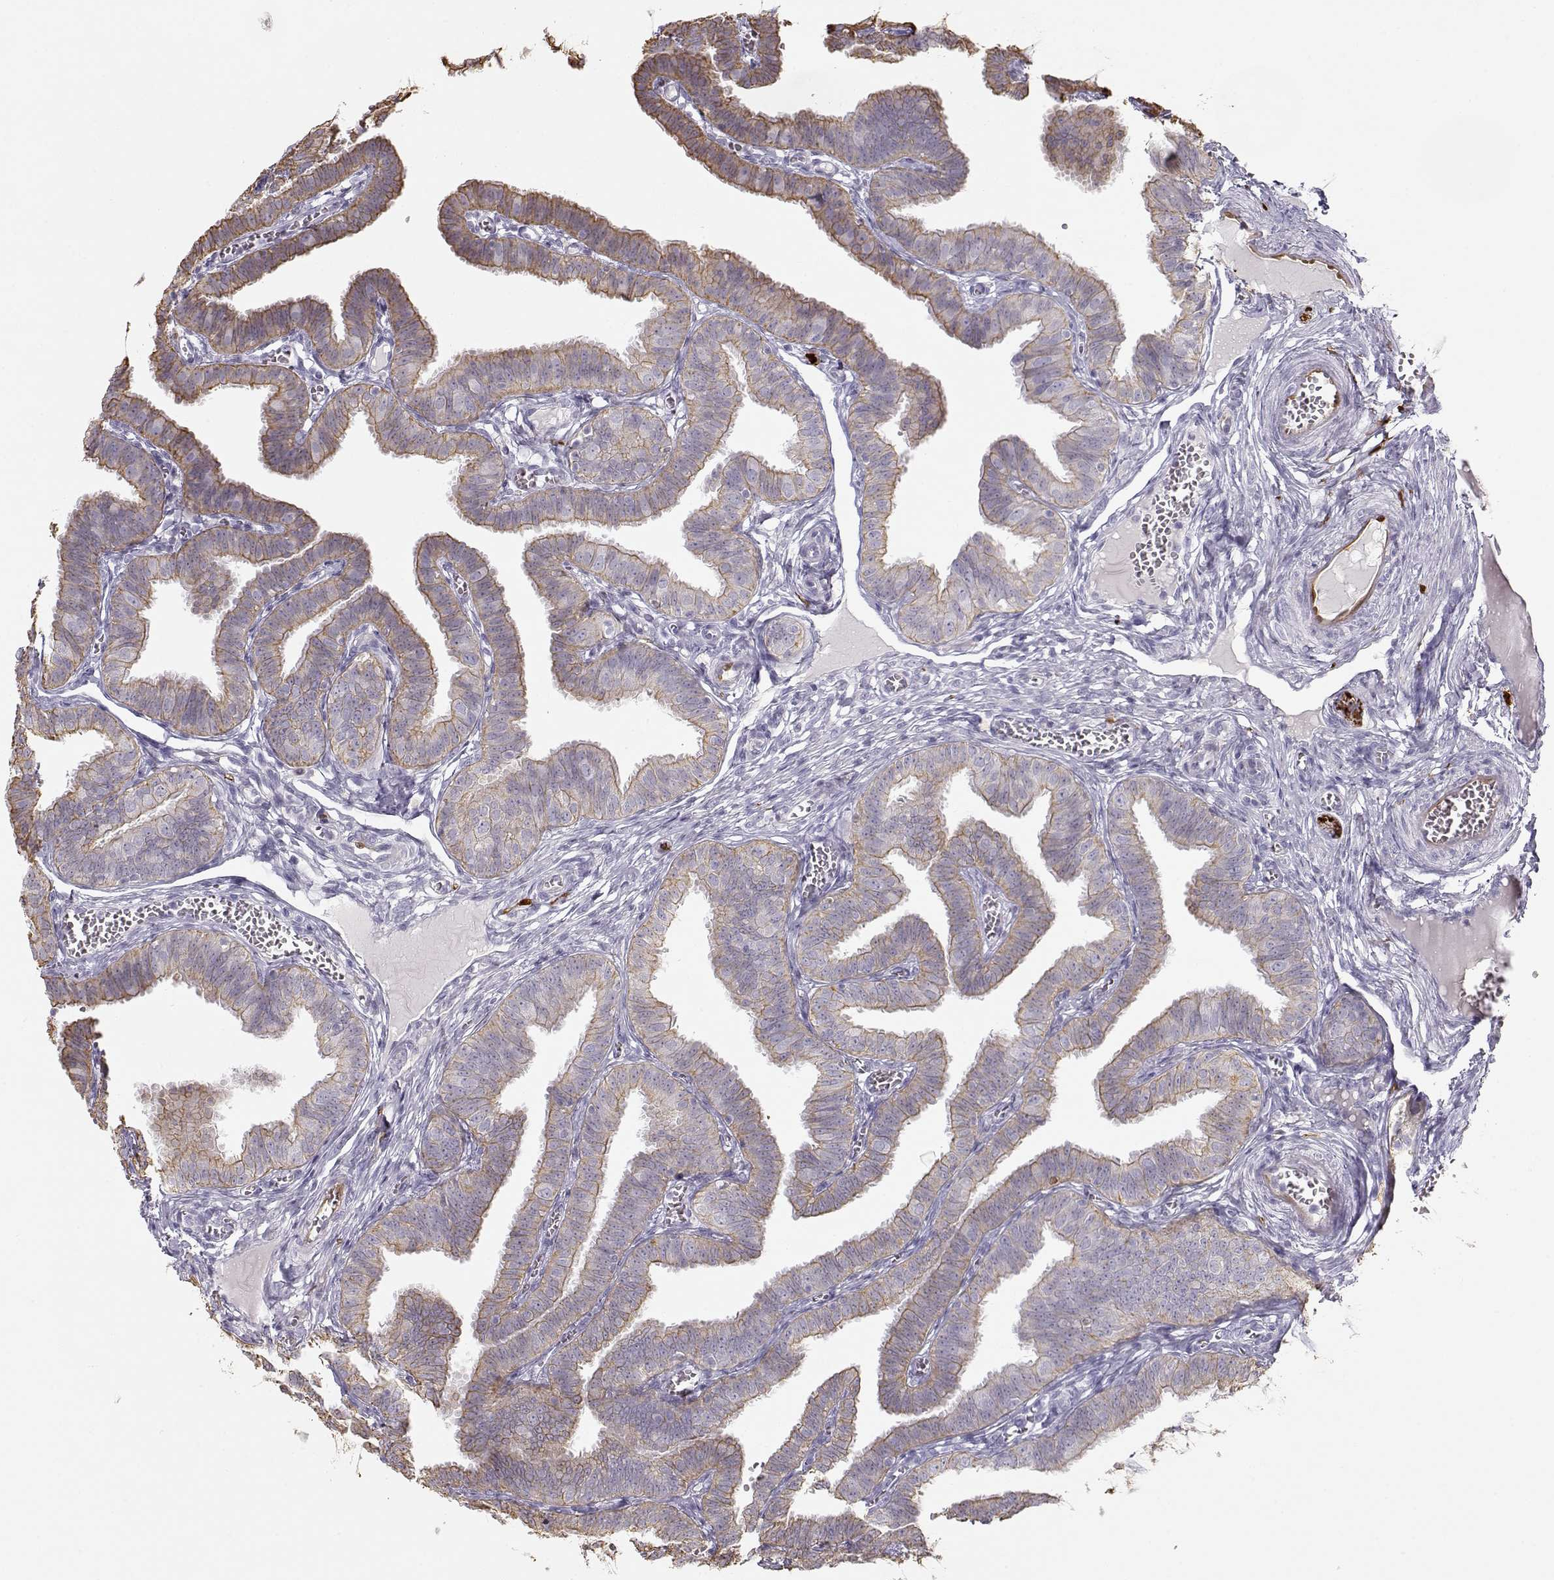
{"staining": {"intensity": "weak", "quantity": "25%-75%", "location": "cytoplasmic/membranous"}, "tissue": "fallopian tube", "cell_type": "Glandular cells", "image_type": "normal", "snomed": [{"axis": "morphology", "description": "Normal tissue, NOS"}, {"axis": "topography", "description": "Fallopian tube"}], "caption": "Weak cytoplasmic/membranous positivity is seen in about 25%-75% of glandular cells in normal fallopian tube.", "gene": "S100B", "patient": {"sex": "female", "age": 25}}